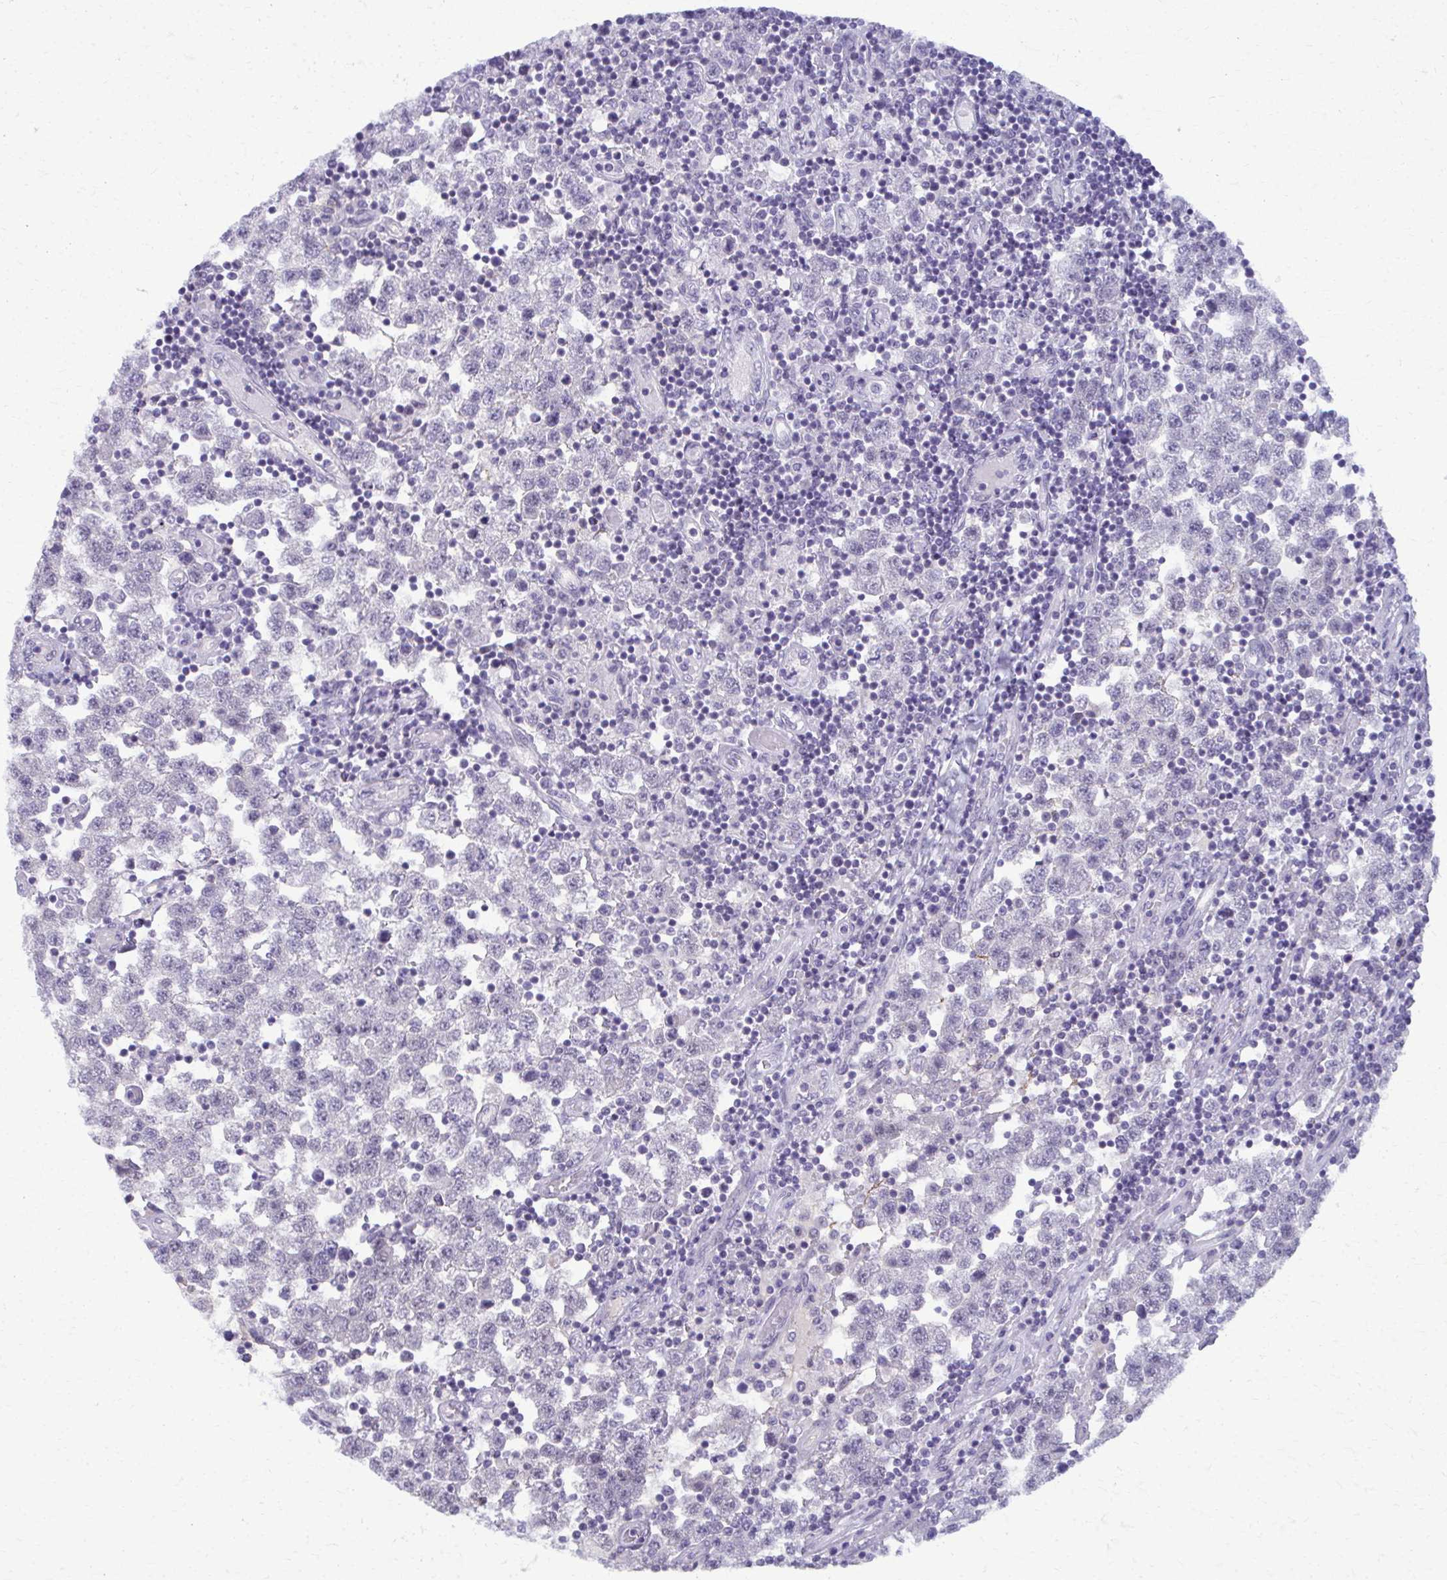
{"staining": {"intensity": "negative", "quantity": "none", "location": "none"}, "tissue": "testis cancer", "cell_type": "Tumor cells", "image_type": "cancer", "snomed": [{"axis": "morphology", "description": "Seminoma, NOS"}, {"axis": "topography", "description": "Testis"}], "caption": "IHC of testis cancer demonstrates no expression in tumor cells.", "gene": "MAF1", "patient": {"sex": "male", "age": 34}}